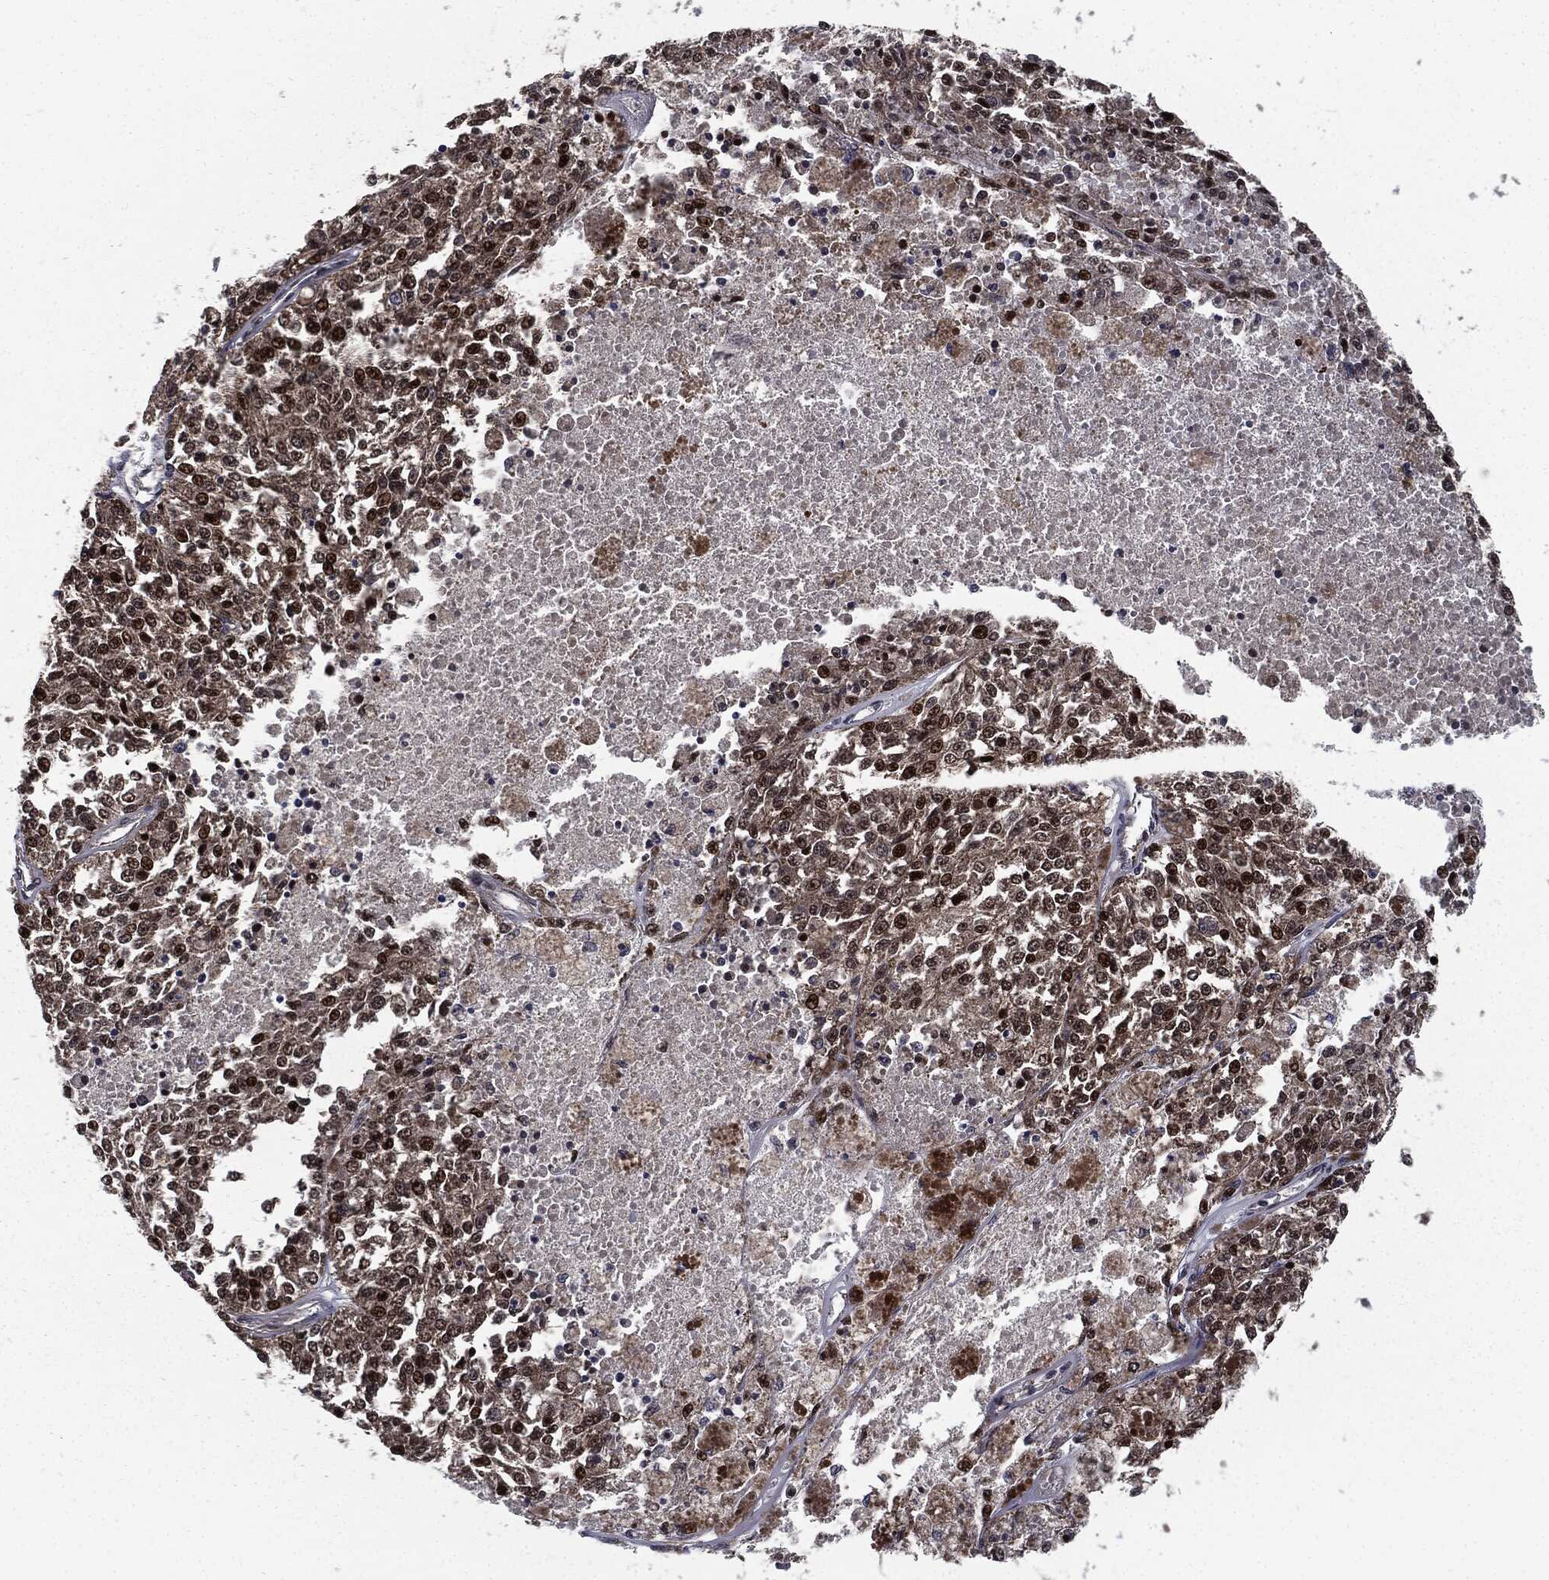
{"staining": {"intensity": "strong", "quantity": "25%-75%", "location": "nuclear"}, "tissue": "melanoma", "cell_type": "Tumor cells", "image_type": "cancer", "snomed": [{"axis": "morphology", "description": "Malignant melanoma, Metastatic site"}, {"axis": "topography", "description": "Lymph node"}], "caption": "Immunohistochemistry (IHC) photomicrograph of neoplastic tissue: human malignant melanoma (metastatic site) stained using immunohistochemistry displays high levels of strong protein expression localized specifically in the nuclear of tumor cells, appearing as a nuclear brown color.", "gene": "PTPA", "patient": {"sex": "female", "age": 64}}